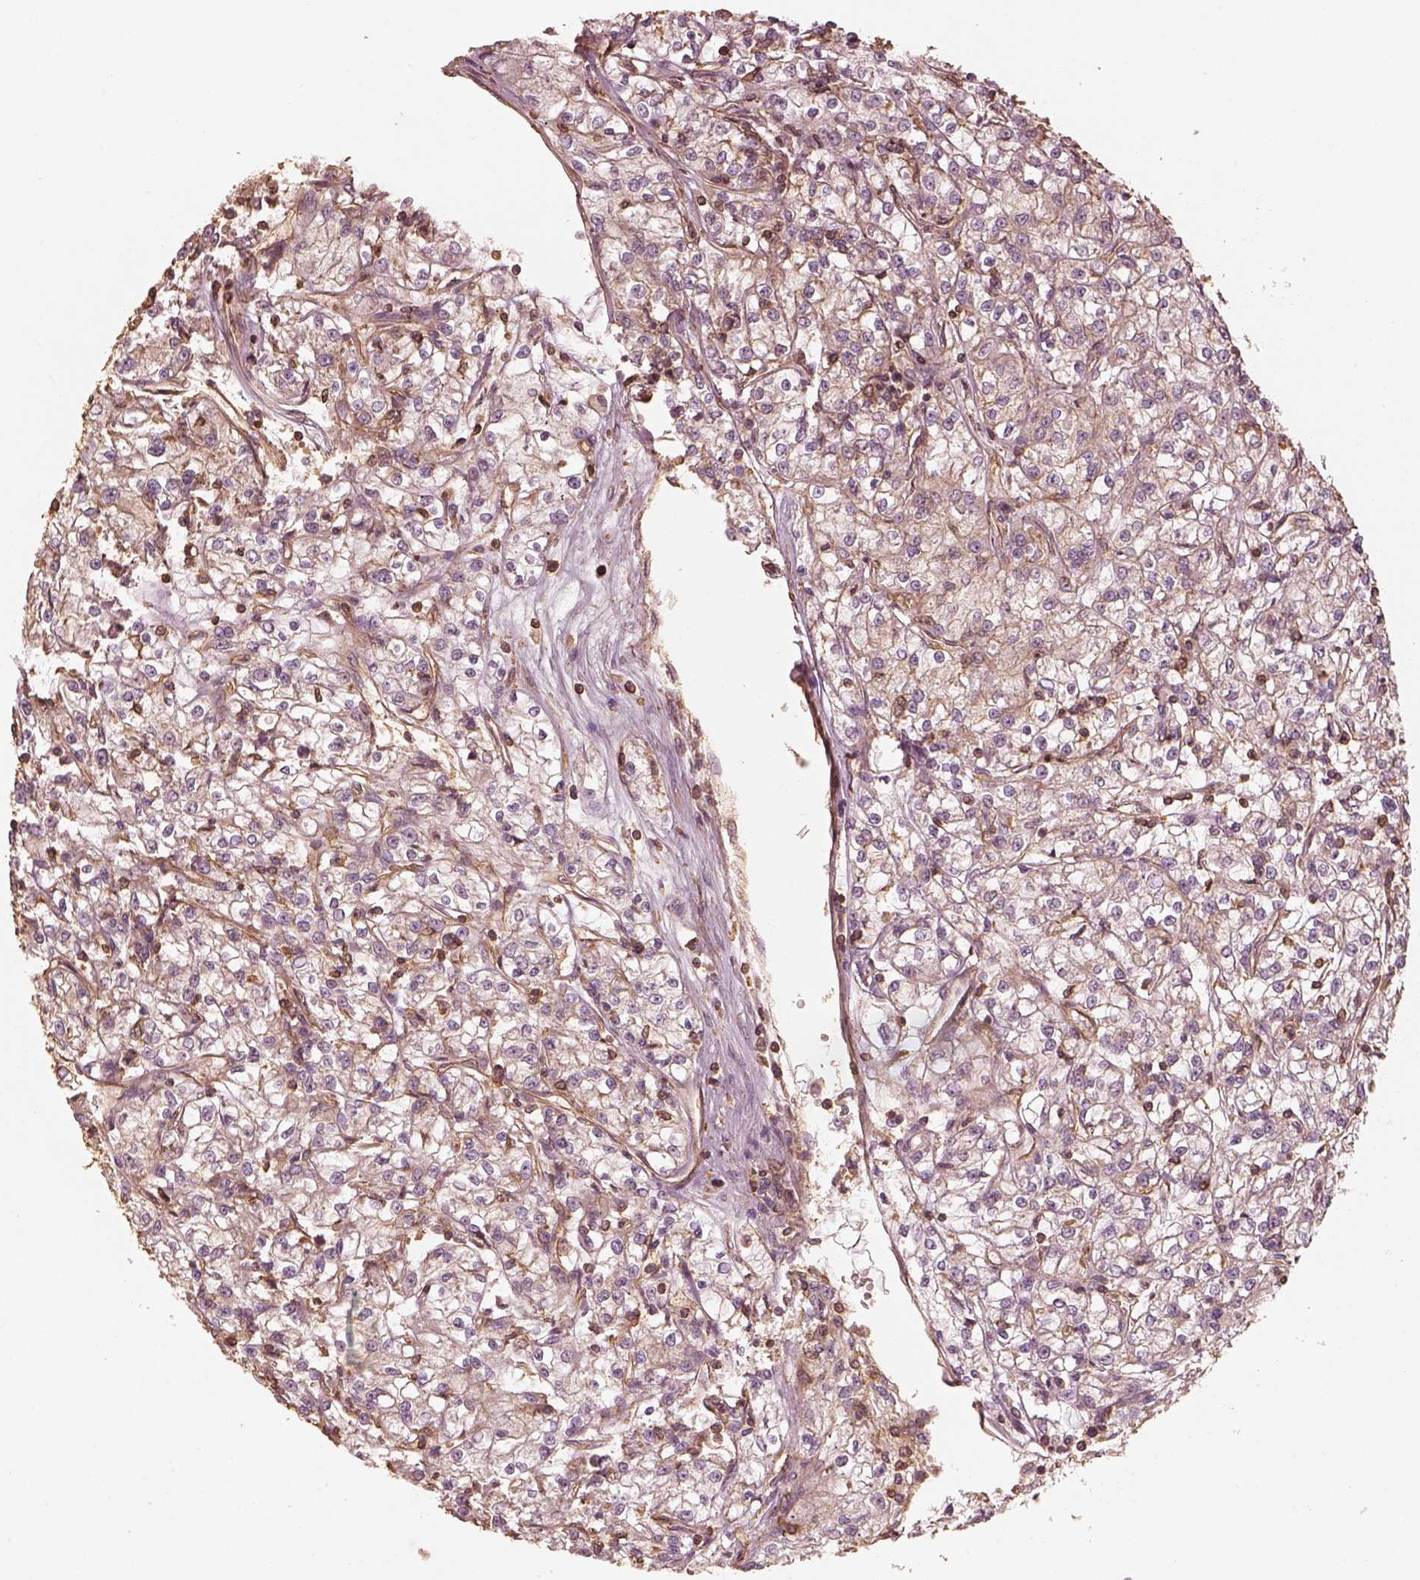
{"staining": {"intensity": "moderate", "quantity": "25%-75%", "location": "cytoplasmic/membranous"}, "tissue": "renal cancer", "cell_type": "Tumor cells", "image_type": "cancer", "snomed": [{"axis": "morphology", "description": "Adenocarcinoma, NOS"}, {"axis": "topography", "description": "Kidney"}], "caption": "This is a histology image of immunohistochemistry staining of renal cancer, which shows moderate expression in the cytoplasmic/membranous of tumor cells.", "gene": "WDR7", "patient": {"sex": "female", "age": 59}}